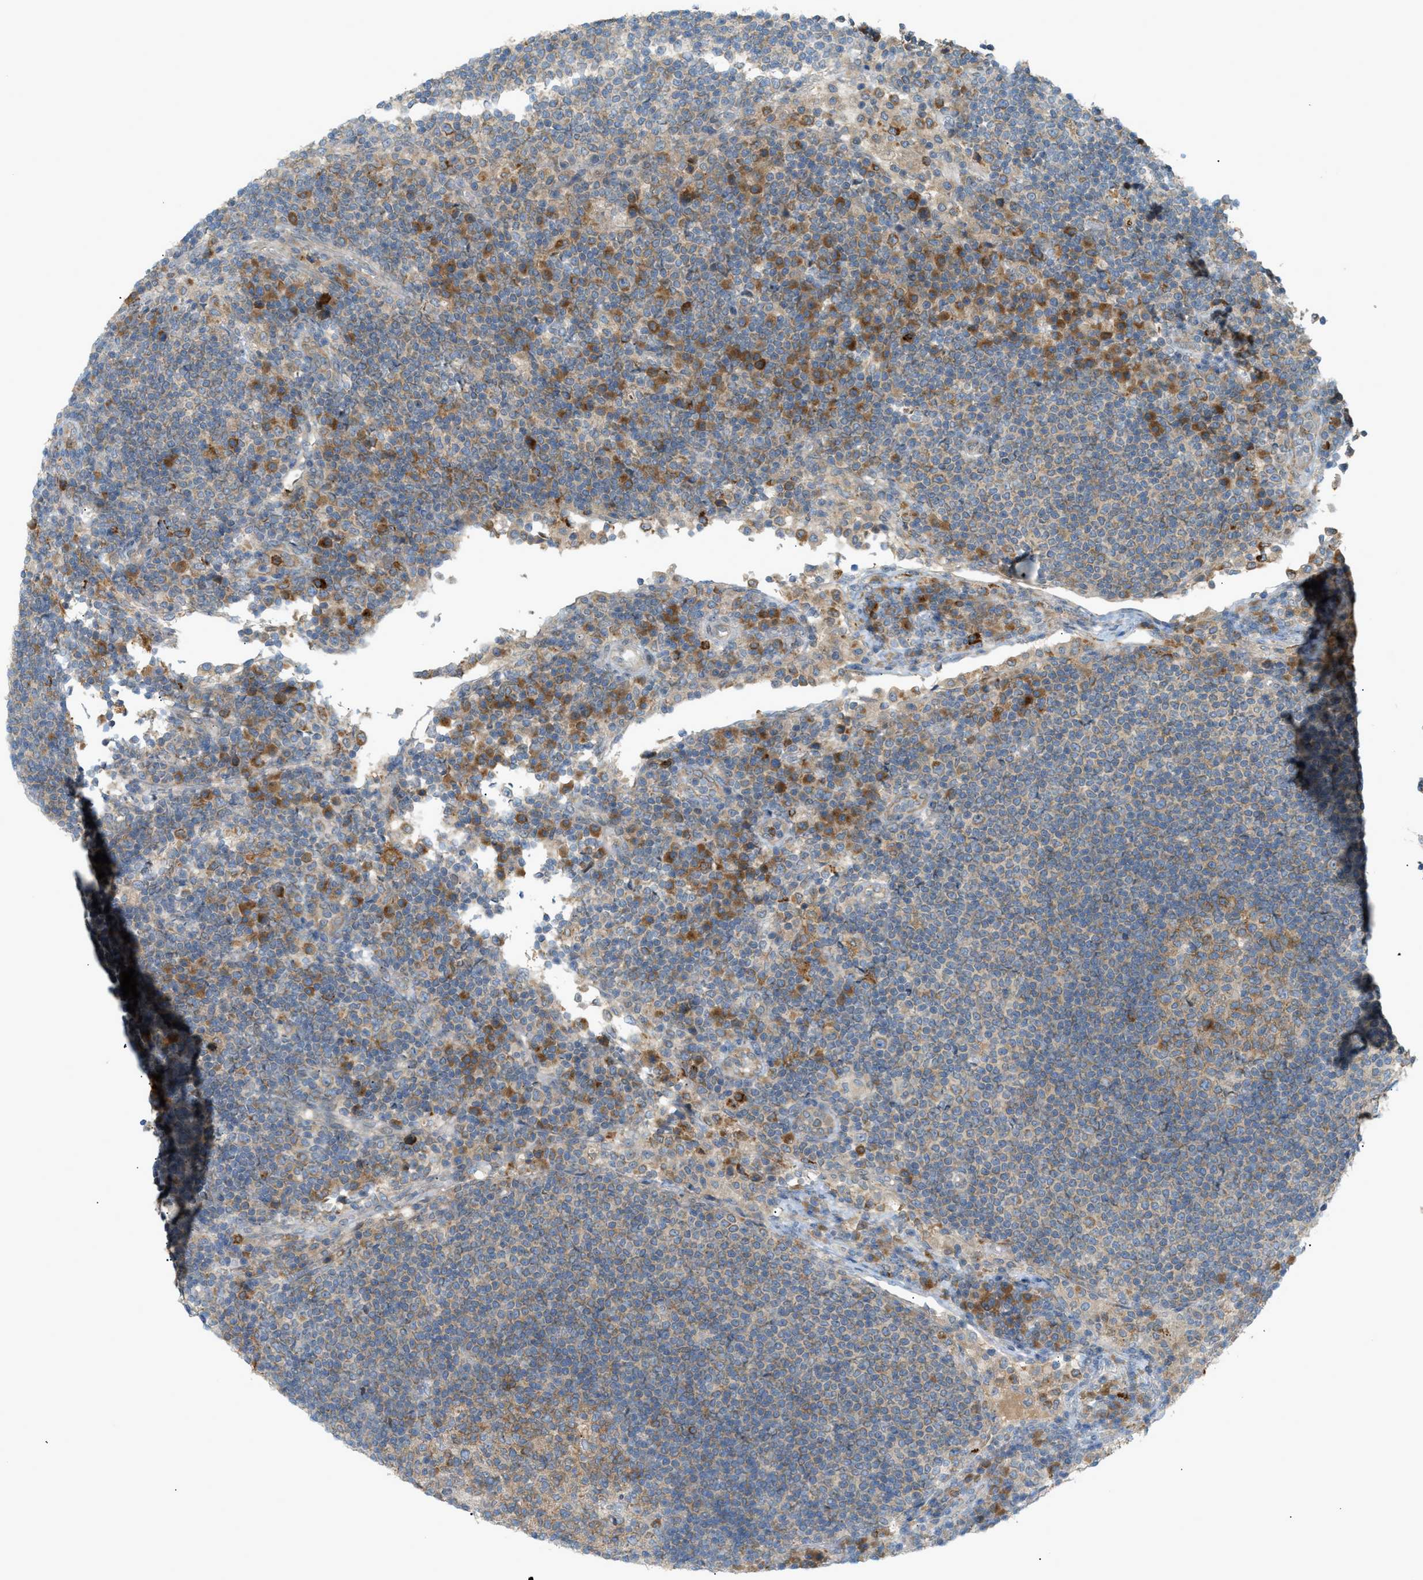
{"staining": {"intensity": "moderate", "quantity": "<25%", "location": "cytoplasmic/membranous"}, "tissue": "lymph node", "cell_type": "Germinal center cells", "image_type": "normal", "snomed": [{"axis": "morphology", "description": "Normal tissue, NOS"}, {"axis": "topography", "description": "Lymph node"}], "caption": "There is low levels of moderate cytoplasmic/membranous positivity in germinal center cells of benign lymph node, as demonstrated by immunohistochemical staining (brown color).", "gene": "DYRK1A", "patient": {"sex": "female", "age": 53}}